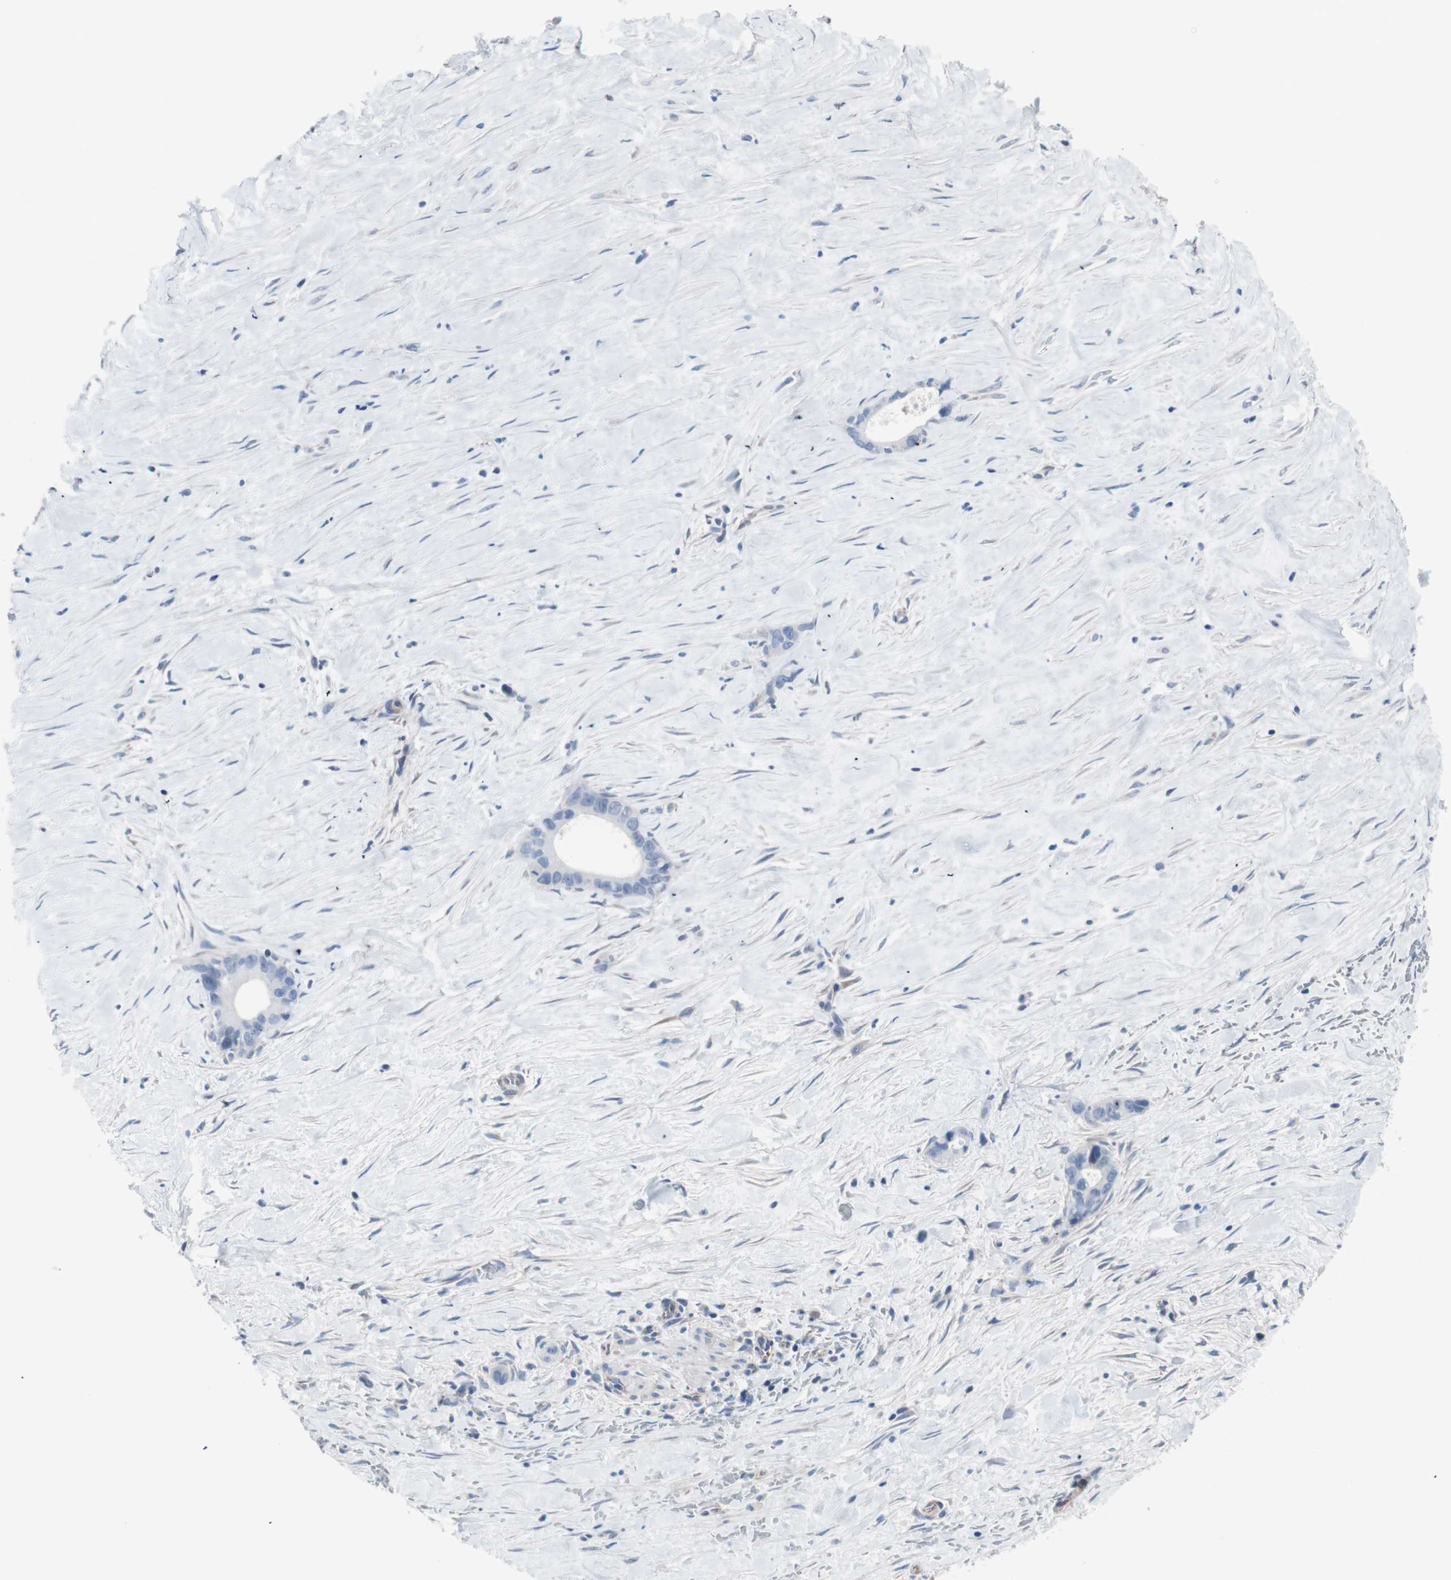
{"staining": {"intensity": "negative", "quantity": "none", "location": "none"}, "tissue": "liver cancer", "cell_type": "Tumor cells", "image_type": "cancer", "snomed": [{"axis": "morphology", "description": "Cholangiocarcinoma"}, {"axis": "topography", "description": "Liver"}], "caption": "The immunohistochemistry photomicrograph has no significant positivity in tumor cells of liver cholangiocarcinoma tissue. Brightfield microscopy of immunohistochemistry (IHC) stained with DAB (3,3'-diaminobenzidine) (brown) and hematoxylin (blue), captured at high magnification.", "gene": "ULBP1", "patient": {"sex": "female", "age": 55}}